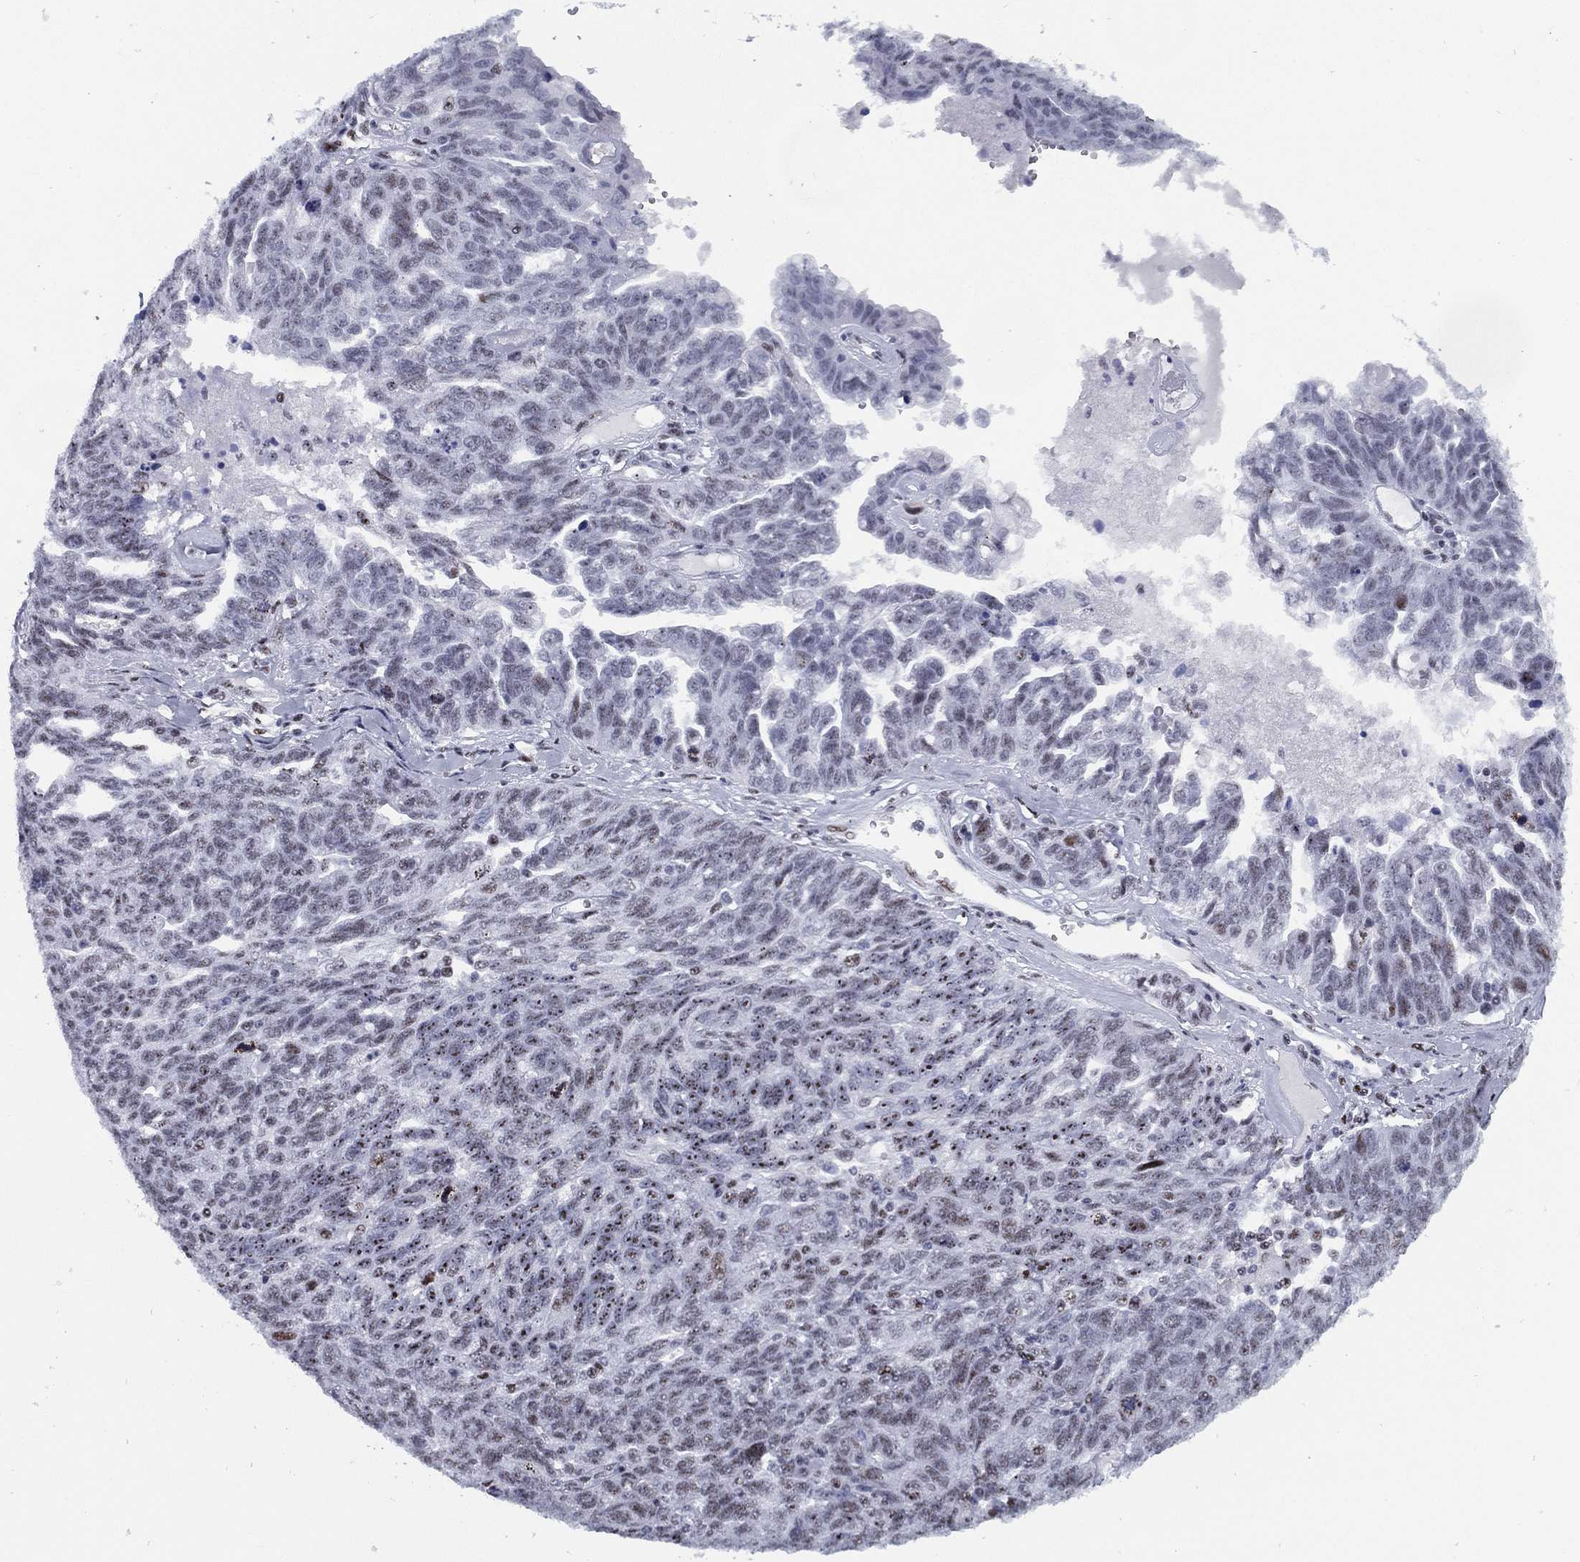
{"staining": {"intensity": "negative", "quantity": "none", "location": "none"}, "tissue": "ovarian cancer", "cell_type": "Tumor cells", "image_type": "cancer", "snomed": [{"axis": "morphology", "description": "Cystadenocarcinoma, serous, NOS"}, {"axis": "topography", "description": "Ovary"}], "caption": "High magnification brightfield microscopy of ovarian serous cystadenocarcinoma stained with DAB (3,3'-diaminobenzidine) (brown) and counterstained with hematoxylin (blue): tumor cells show no significant staining.", "gene": "CYB561D2", "patient": {"sex": "female", "age": 71}}